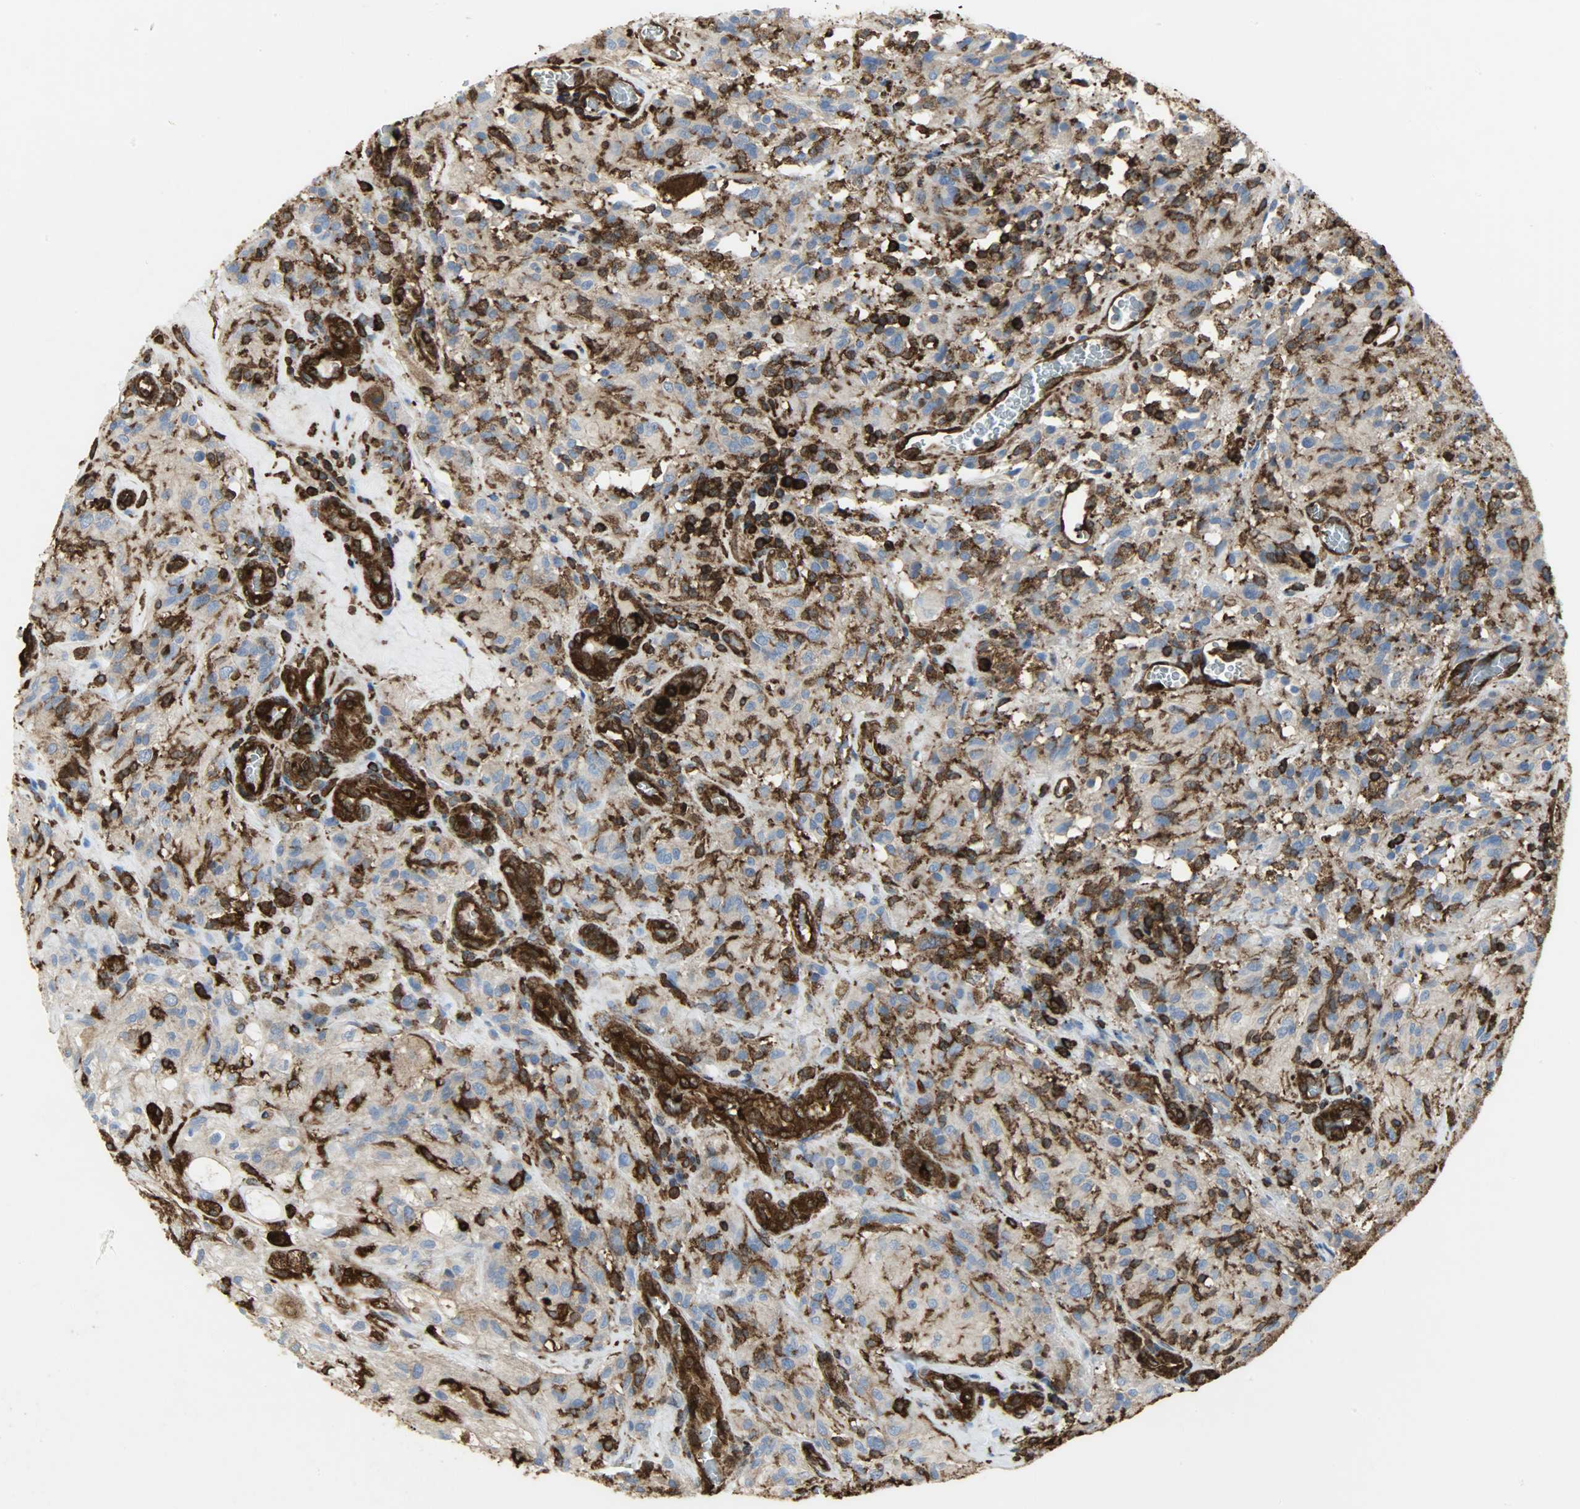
{"staining": {"intensity": "strong", "quantity": ">75%", "location": "cytoplasmic/membranous"}, "tissue": "glioma", "cell_type": "Tumor cells", "image_type": "cancer", "snomed": [{"axis": "morphology", "description": "Normal tissue, NOS"}, {"axis": "morphology", "description": "Glioma, malignant, High grade"}, {"axis": "topography", "description": "Cerebral cortex"}], "caption": "Glioma tissue reveals strong cytoplasmic/membranous staining in about >75% of tumor cells The staining was performed using DAB, with brown indicating positive protein expression. Nuclei are stained blue with hematoxylin.", "gene": "VASP", "patient": {"sex": "male", "age": 56}}